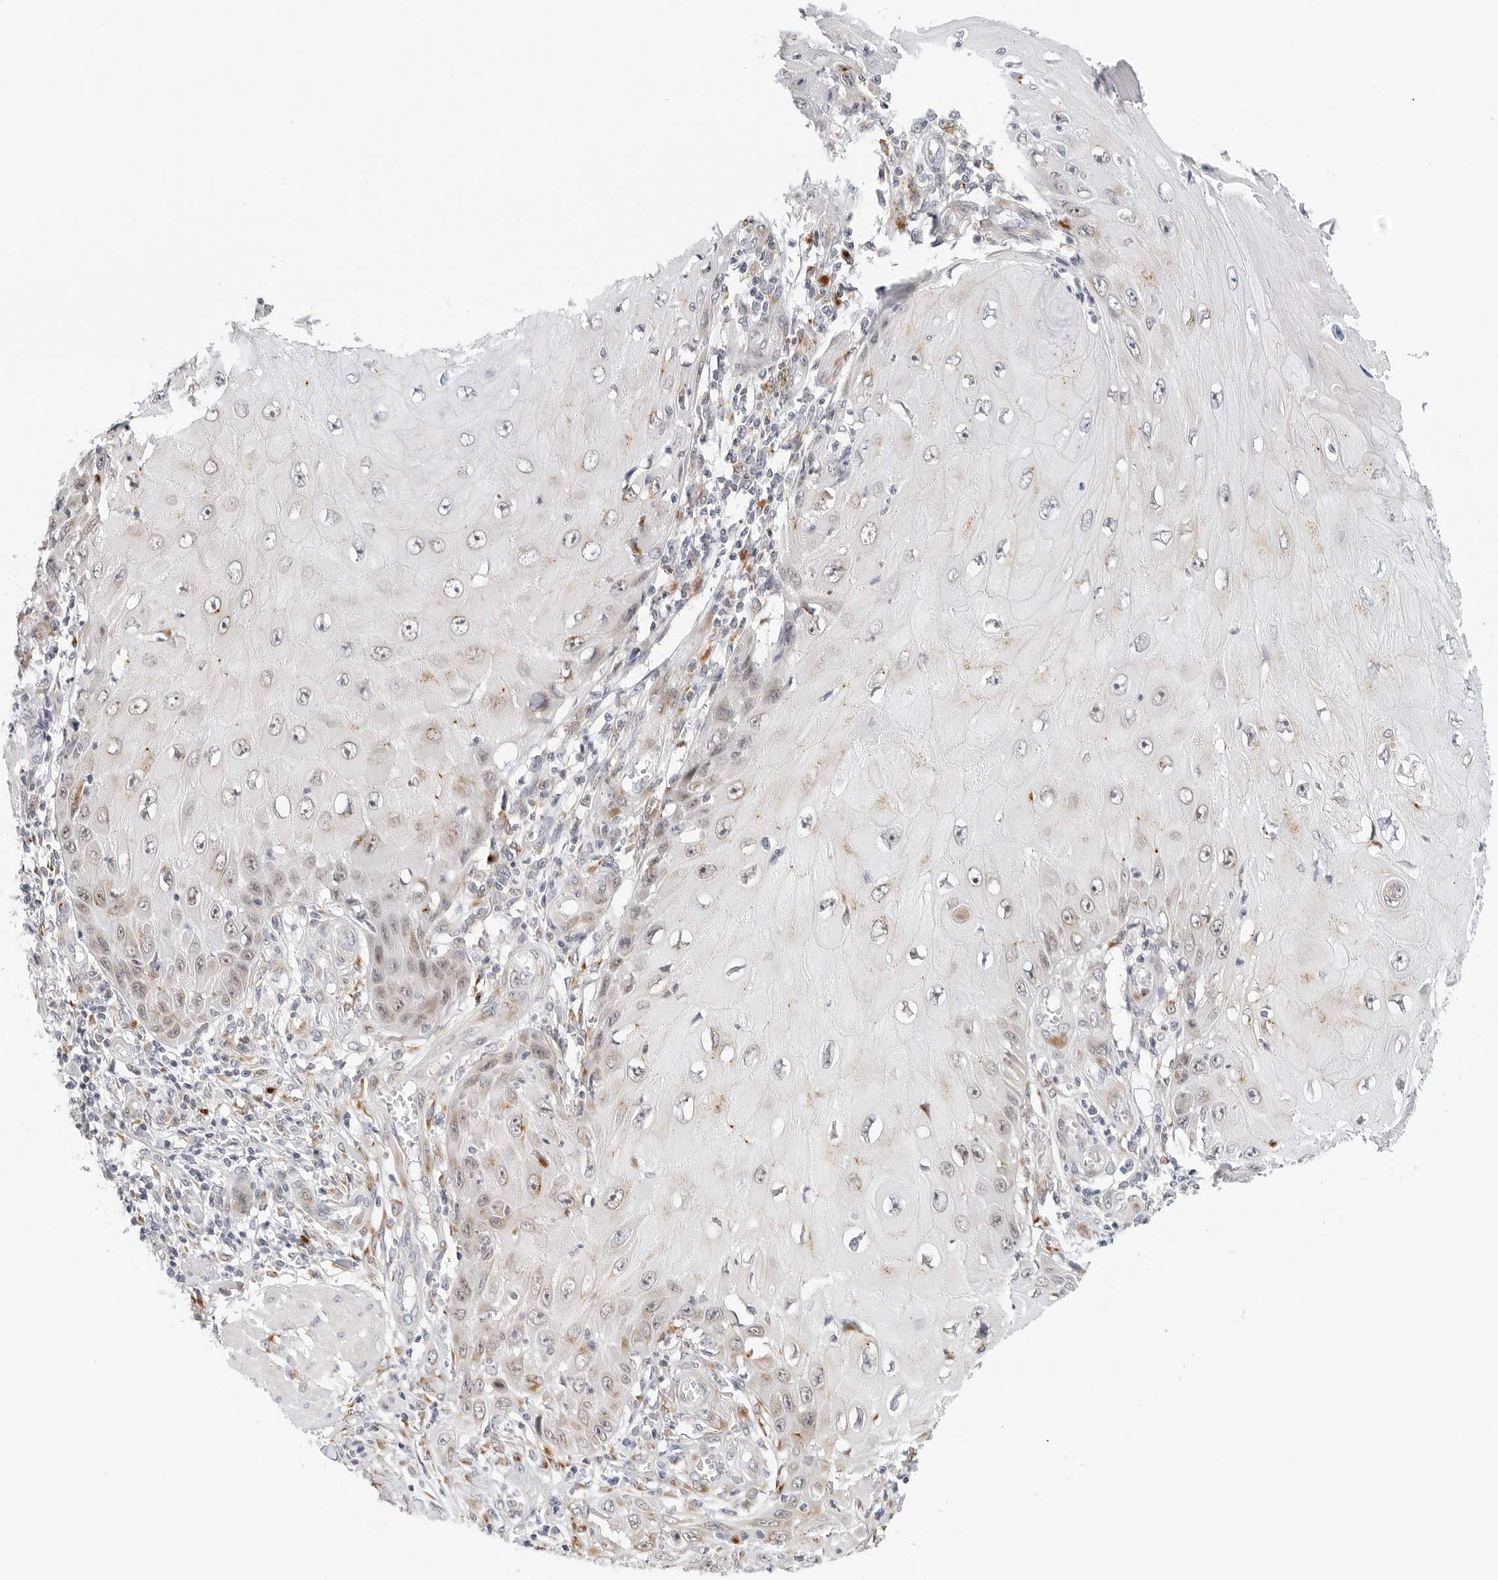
{"staining": {"intensity": "weak", "quantity": "<25%", "location": "cytoplasmic/membranous"}, "tissue": "skin cancer", "cell_type": "Tumor cells", "image_type": "cancer", "snomed": [{"axis": "morphology", "description": "Squamous cell carcinoma, NOS"}, {"axis": "topography", "description": "Skin"}], "caption": "A histopathology image of human skin squamous cell carcinoma is negative for staining in tumor cells.", "gene": "TSEN2", "patient": {"sex": "female", "age": 73}}